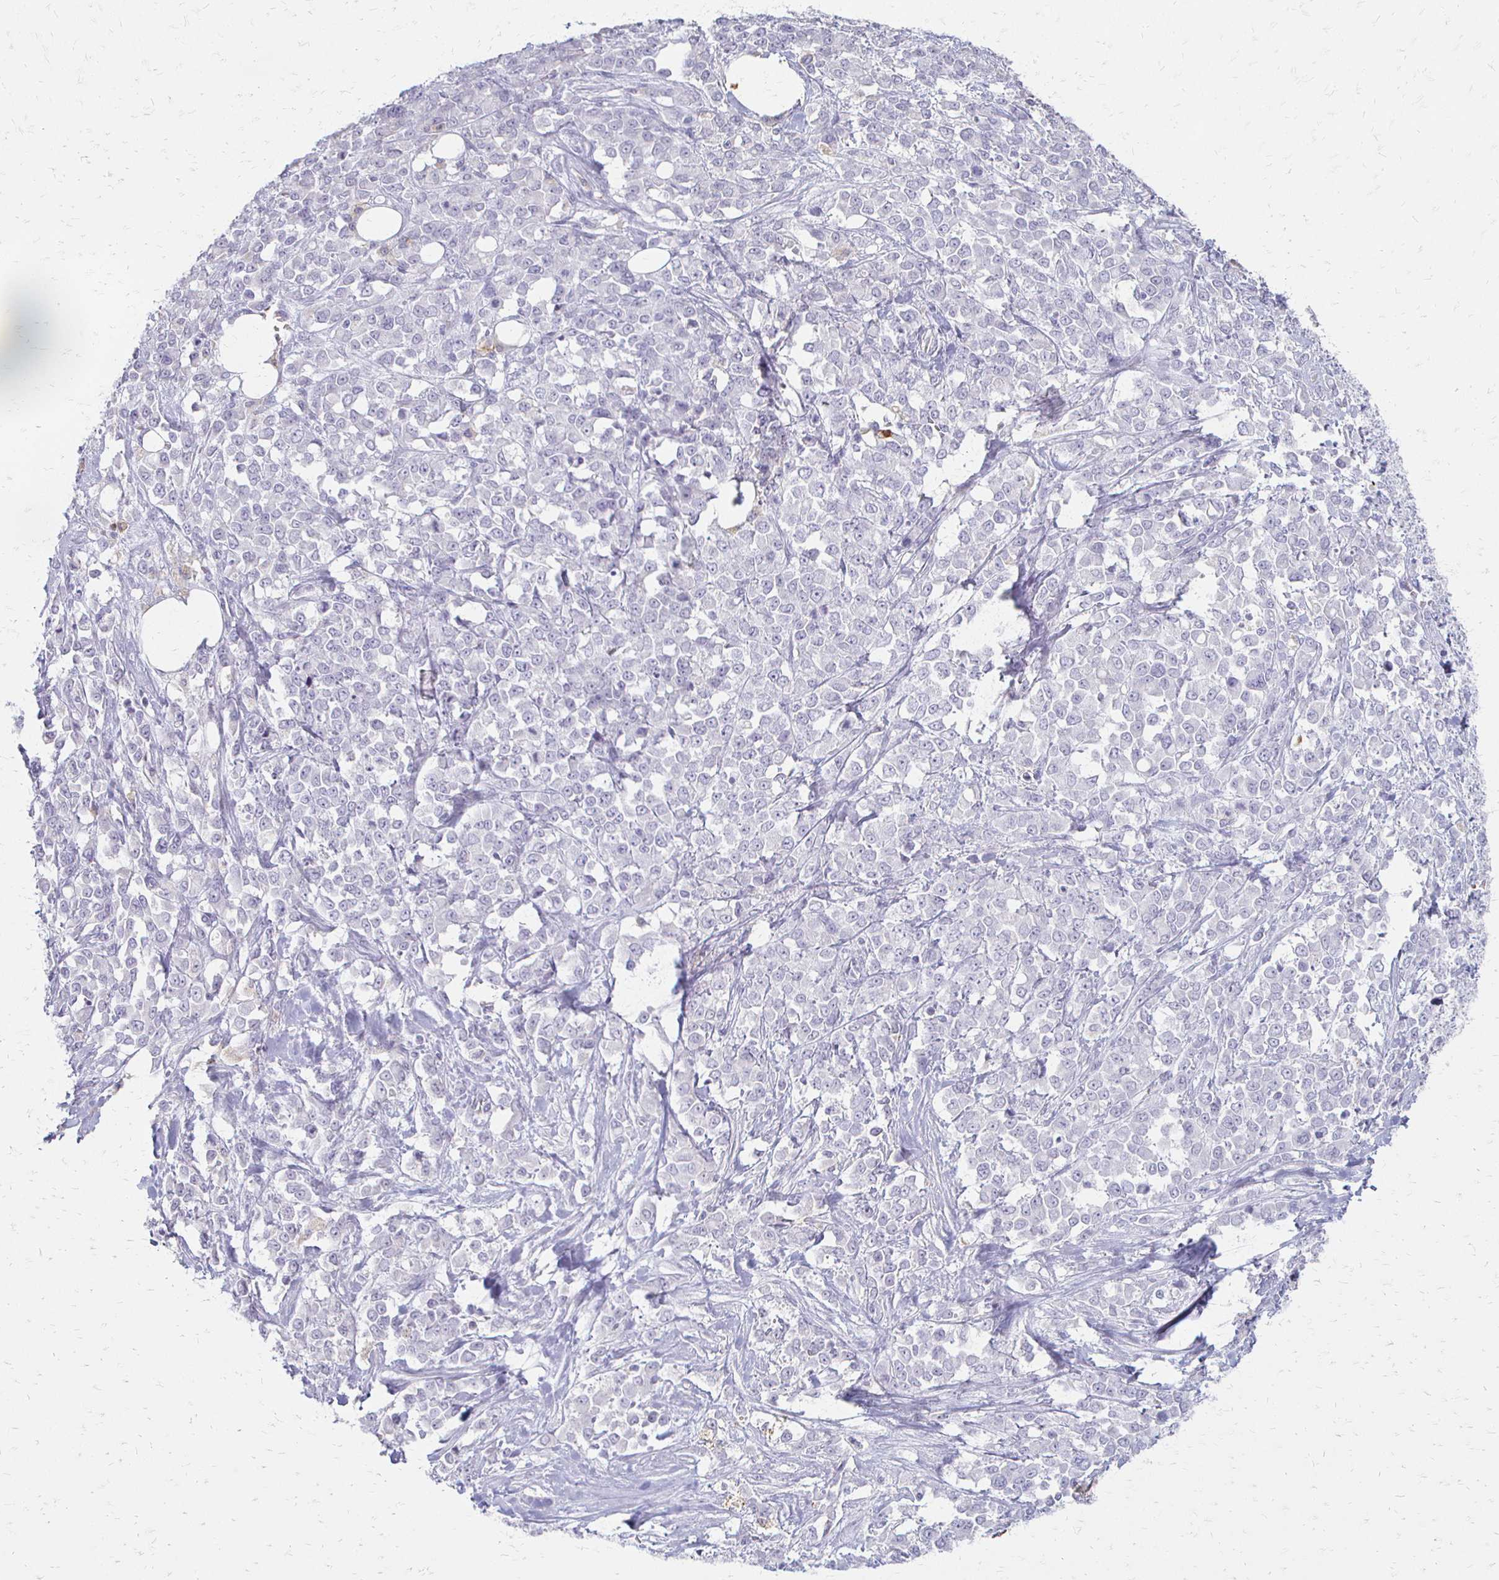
{"staining": {"intensity": "negative", "quantity": "none", "location": "none"}, "tissue": "stomach cancer", "cell_type": "Tumor cells", "image_type": "cancer", "snomed": [{"axis": "morphology", "description": "Adenocarcinoma, NOS"}, {"axis": "topography", "description": "Stomach"}], "caption": "High magnification brightfield microscopy of stomach cancer (adenocarcinoma) stained with DAB (brown) and counterstained with hematoxylin (blue): tumor cells show no significant expression.", "gene": "ACP5", "patient": {"sex": "female", "age": 76}}